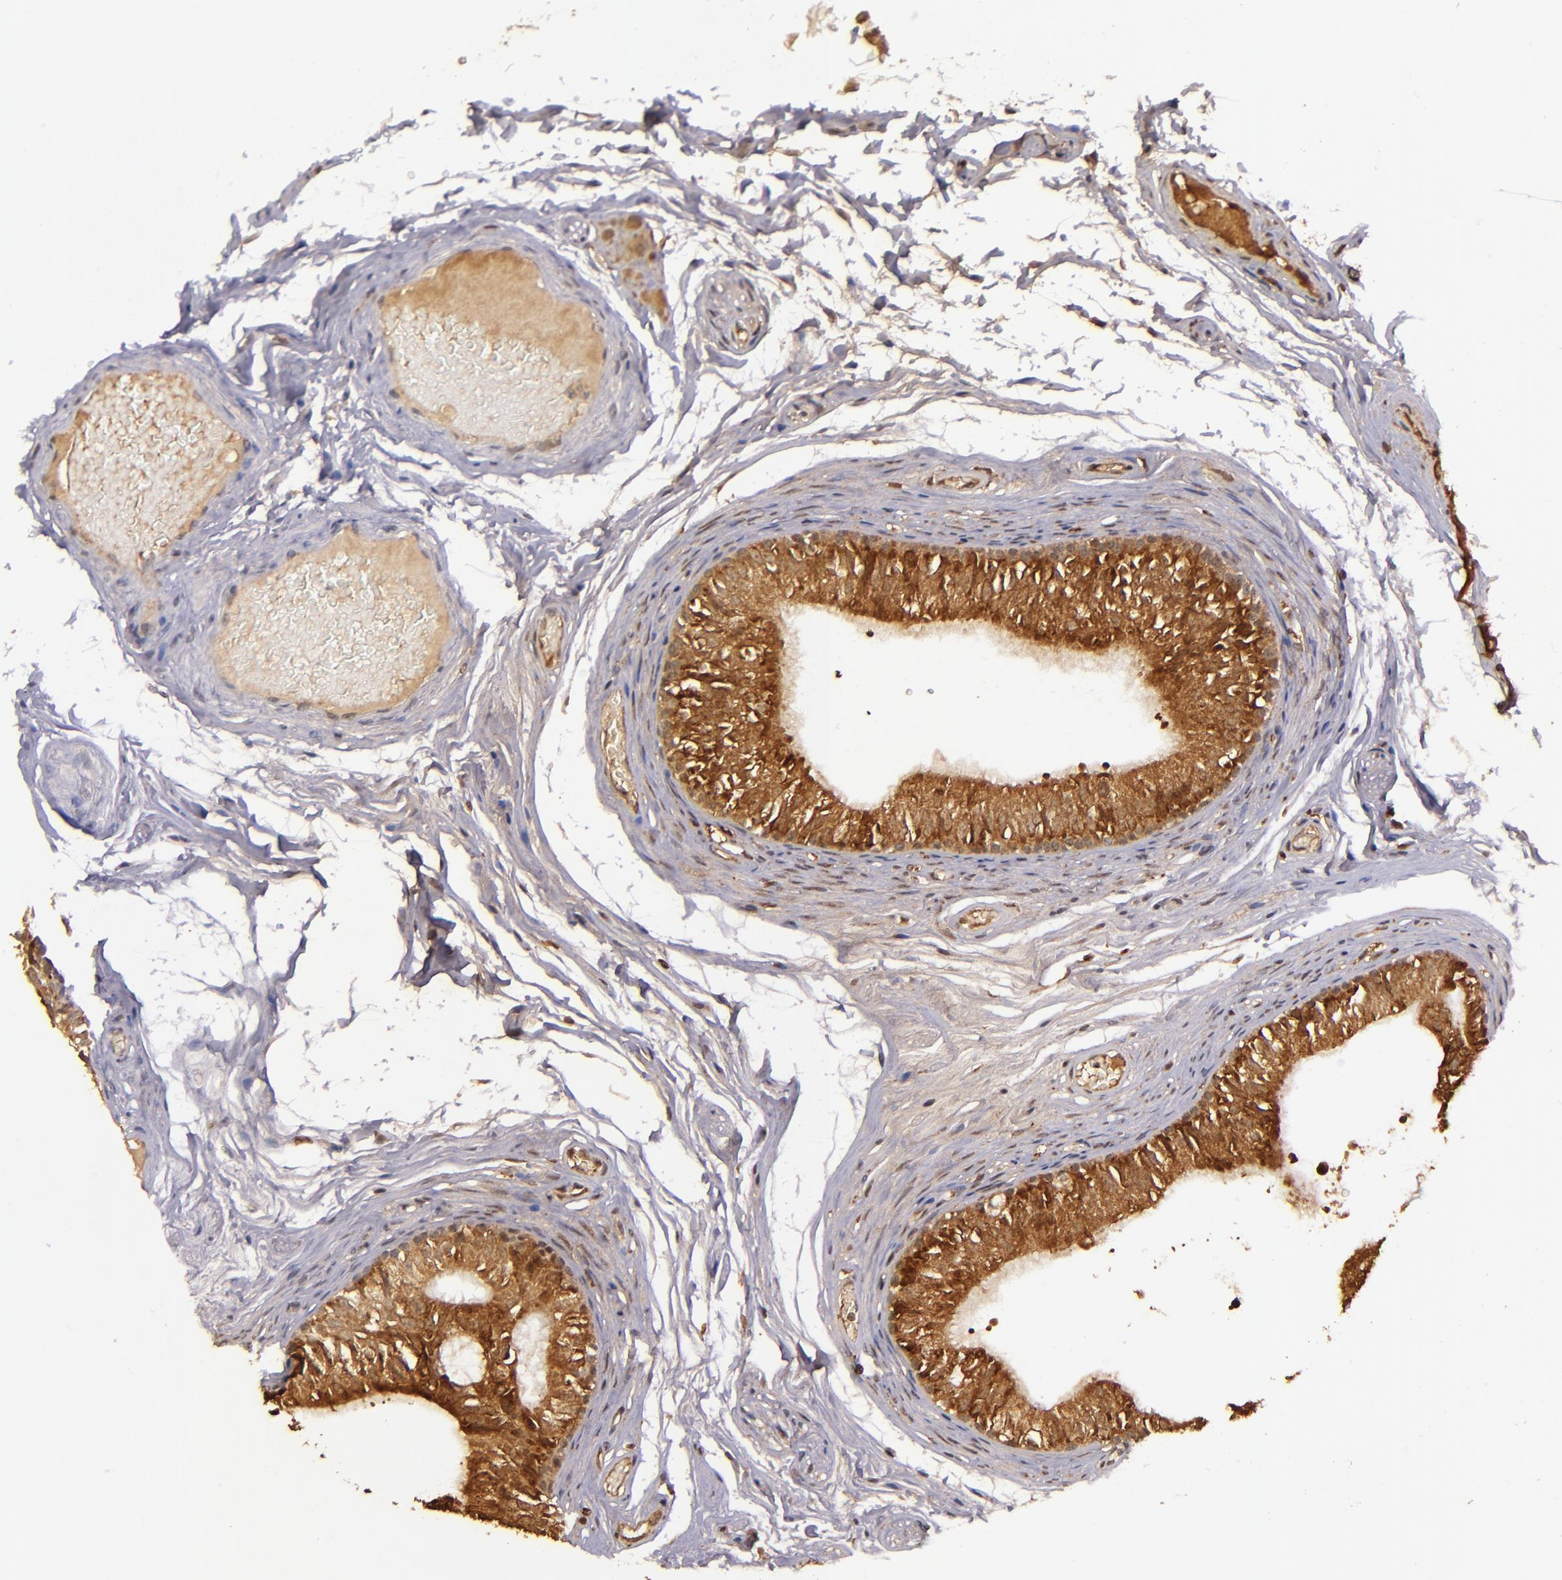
{"staining": {"intensity": "strong", "quantity": ">75%", "location": "cytoplasmic/membranous"}, "tissue": "epididymis", "cell_type": "Glandular cells", "image_type": "normal", "snomed": [{"axis": "morphology", "description": "Normal tissue, NOS"}, {"axis": "topography", "description": "Testis"}, {"axis": "topography", "description": "Epididymis"}], "caption": "Benign epididymis demonstrates strong cytoplasmic/membranous expression in about >75% of glandular cells (Stains: DAB (3,3'-diaminobenzidine) in brown, nuclei in blue, Microscopy: brightfield microscopy at high magnification)..", "gene": "RIOK3", "patient": {"sex": "male", "age": 36}}